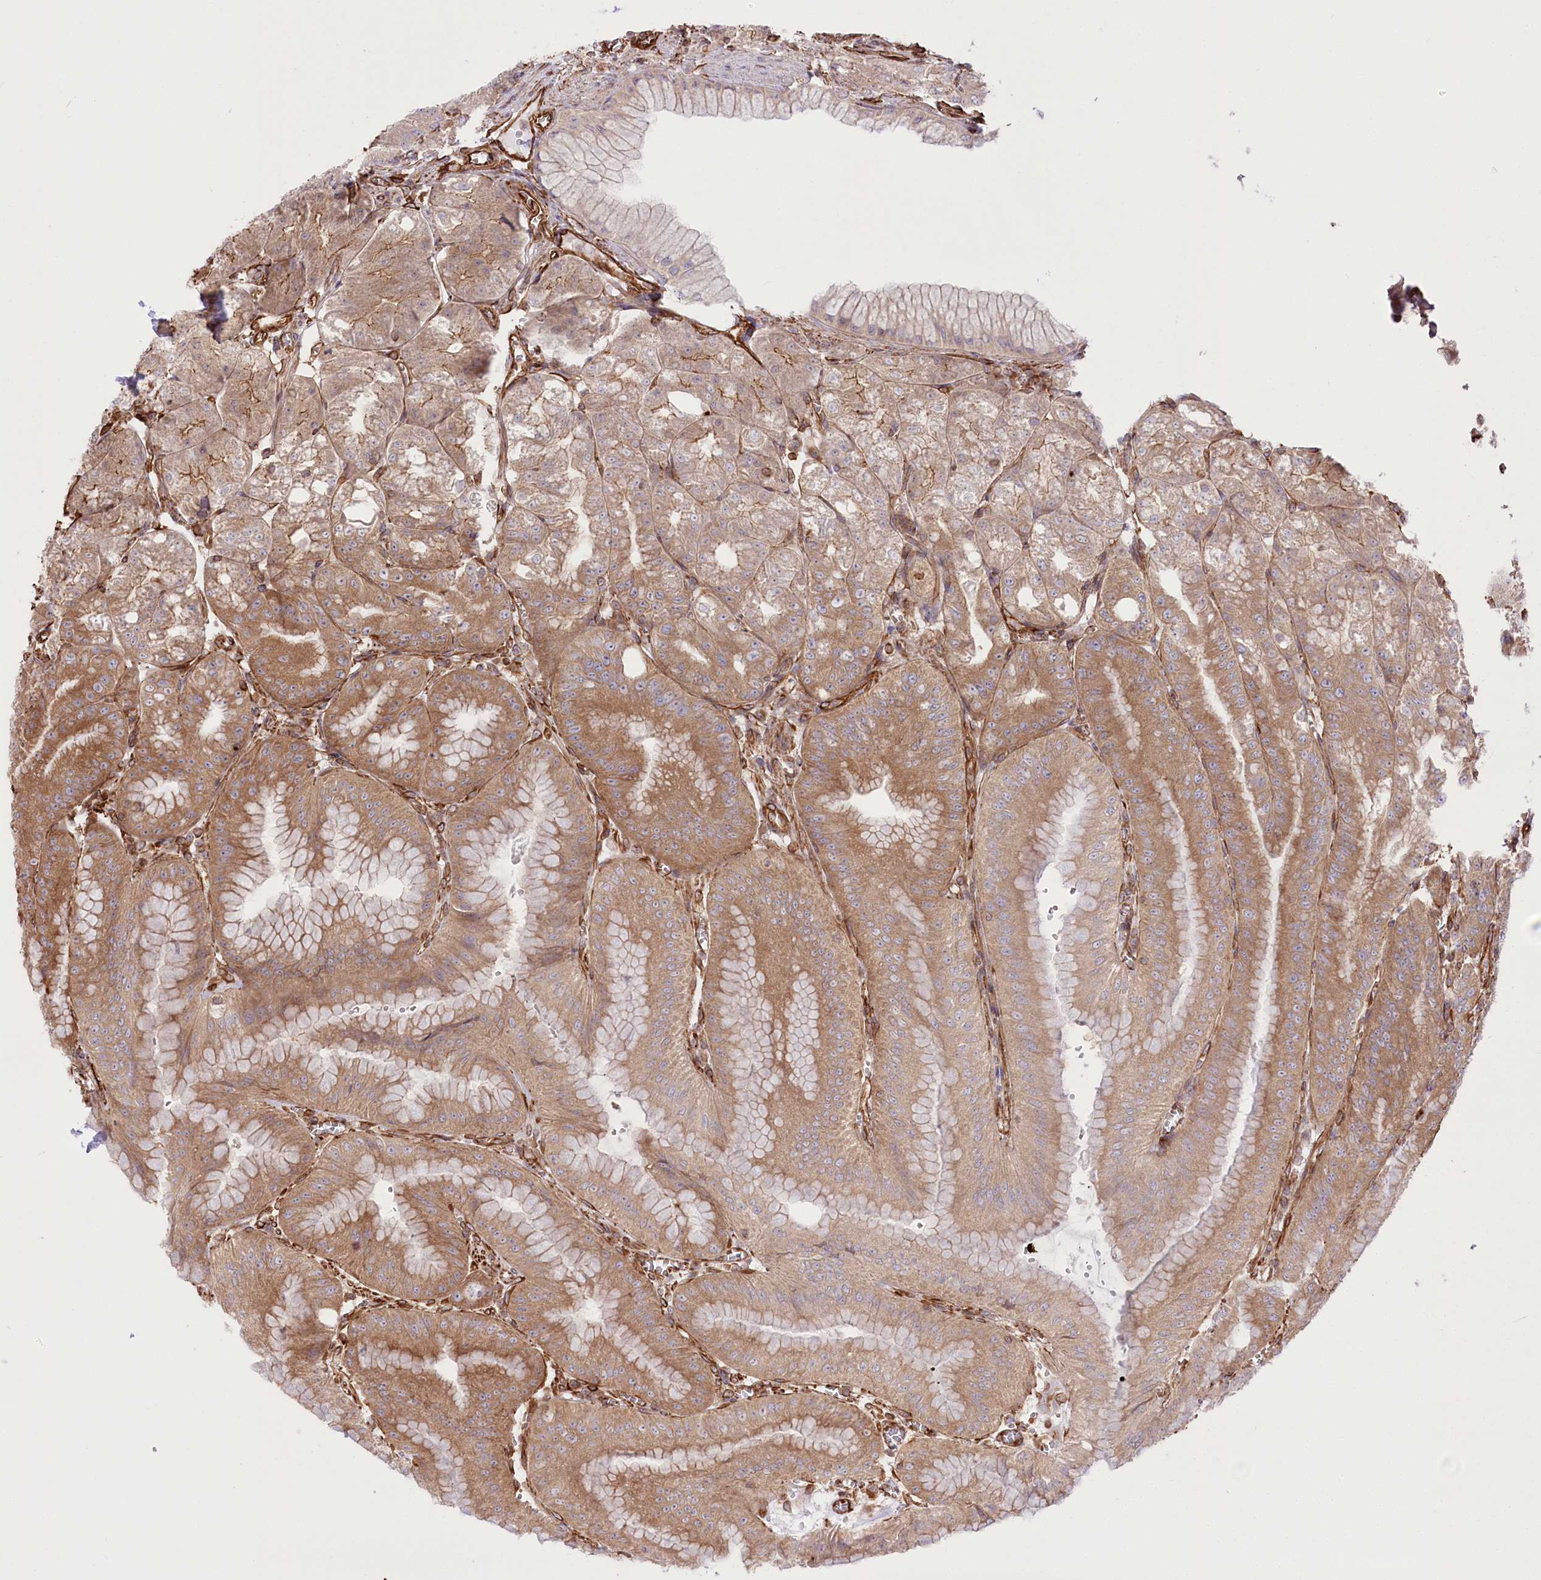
{"staining": {"intensity": "moderate", "quantity": ">75%", "location": "cytoplasmic/membranous"}, "tissue": "stomach", "cell_type": "Glandular cells", "image_type": "normal", "snomed": [{"axis": "morphology", "description": "Normal tissue, NOS"}, {"axis": "topography", "description": "Stomach, upper"}, {"axis": "topography", "description": "Stomach, lower"}], "caption": "Stomach stained with a brown dye reveals moderate cytoplasmic/membranous positive expression in approximately >75% of glandular cells.", "gene": "TTC1", "patient": {"sex": "male", "age": 71}}